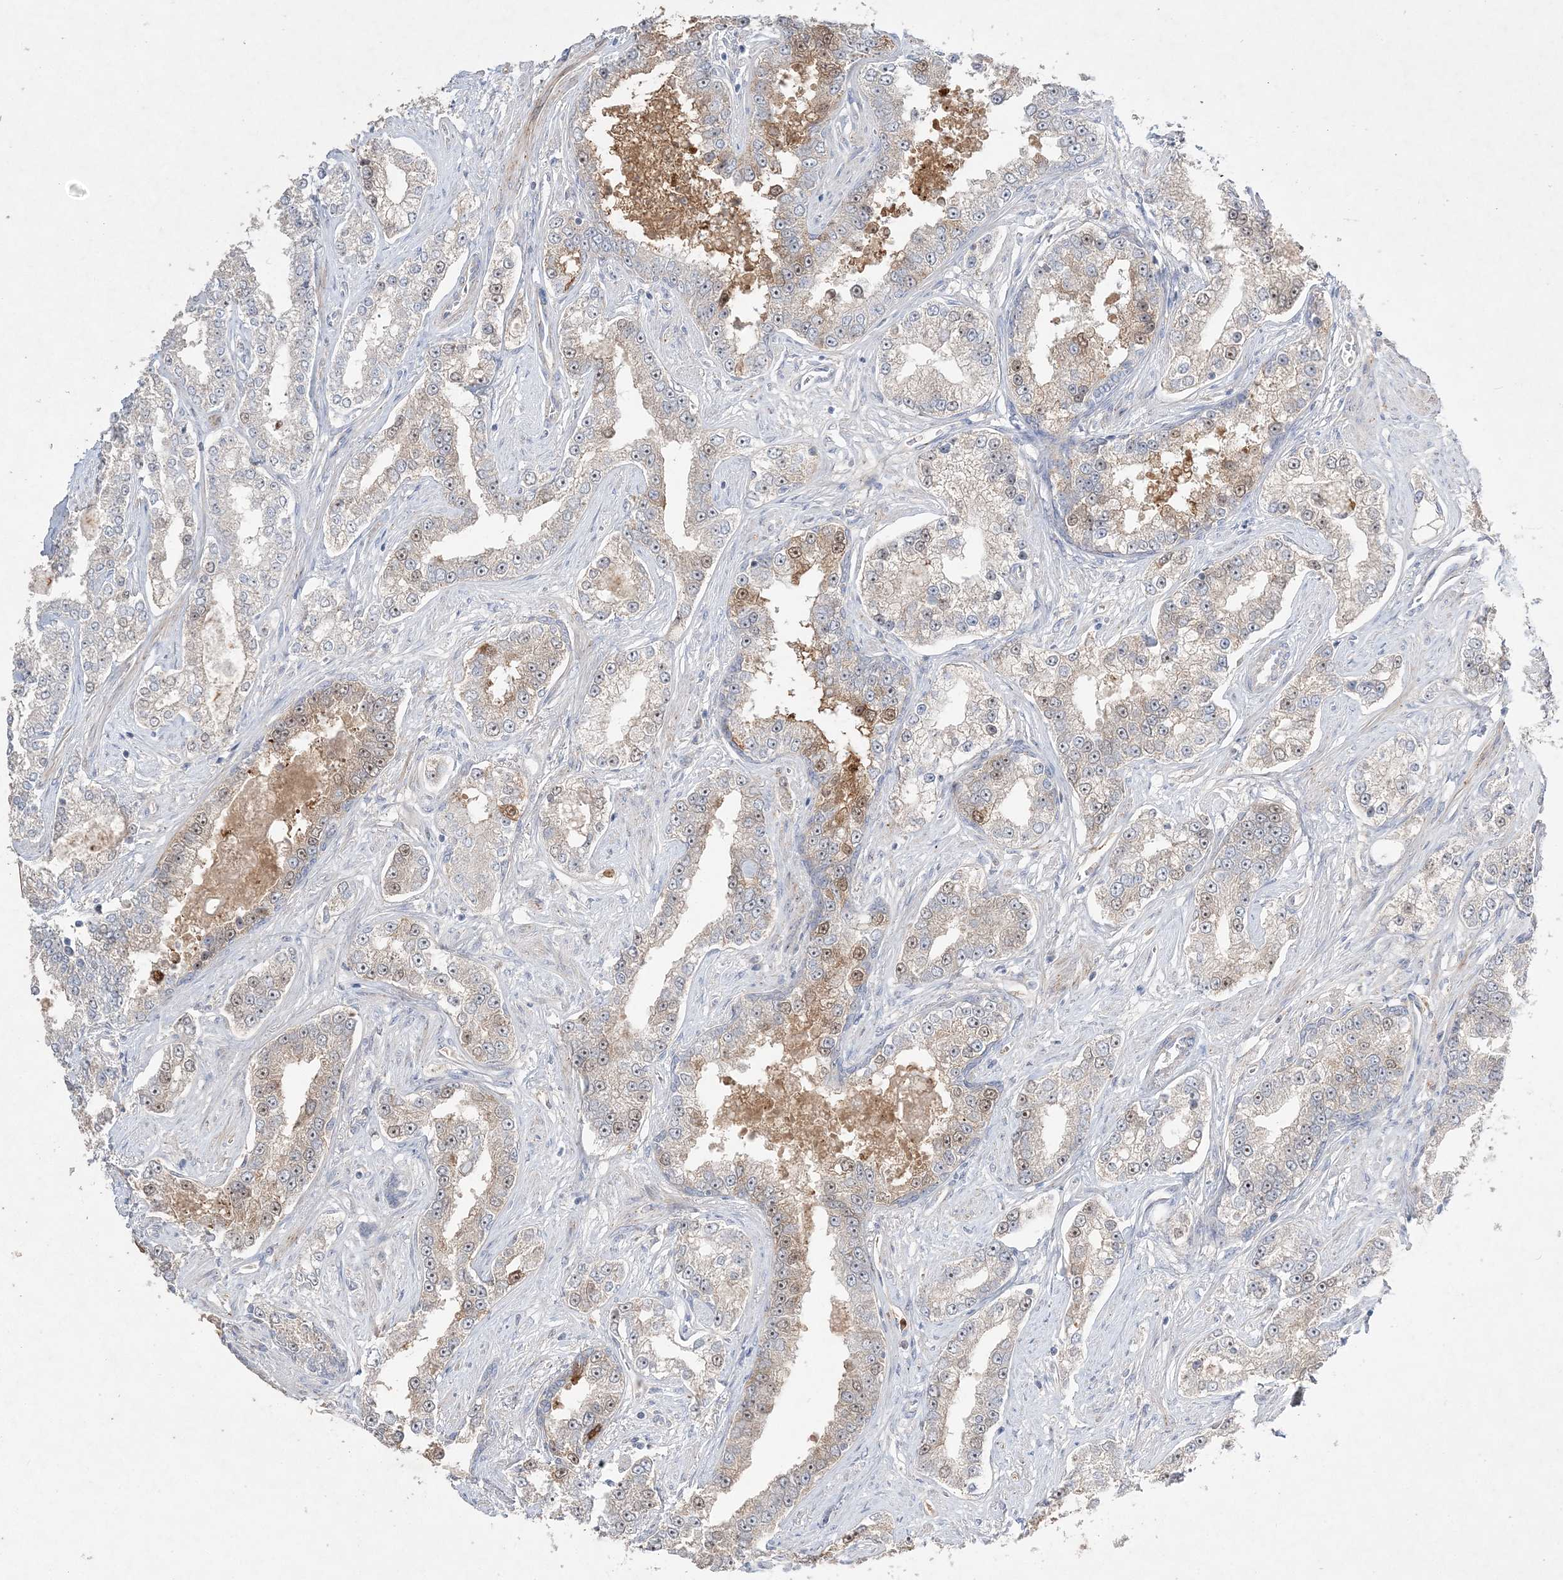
{"staining": {"intensity": "moderate", "quantity": "<25%", "location": "nuclear"}, "tissue": "prostate cancer", "cell_type": "Tumor cells", "image_type": "cancer", "snomed": [{"axis": "morphology", "description": "Normal tissue, NOS"}, {"axis": "morphology", "description": "Adenocarcinoma, High grade"}, {"axis": "topography", "description": "Prostate"}], "caption": "Approximately <25% of tumor cells in human prostate cancer display moderate nuclear protein expression as visualized by brown immunohistochemical staining.", "gene": "NOP16", "patient": {"sex": "male", "age": 83}}